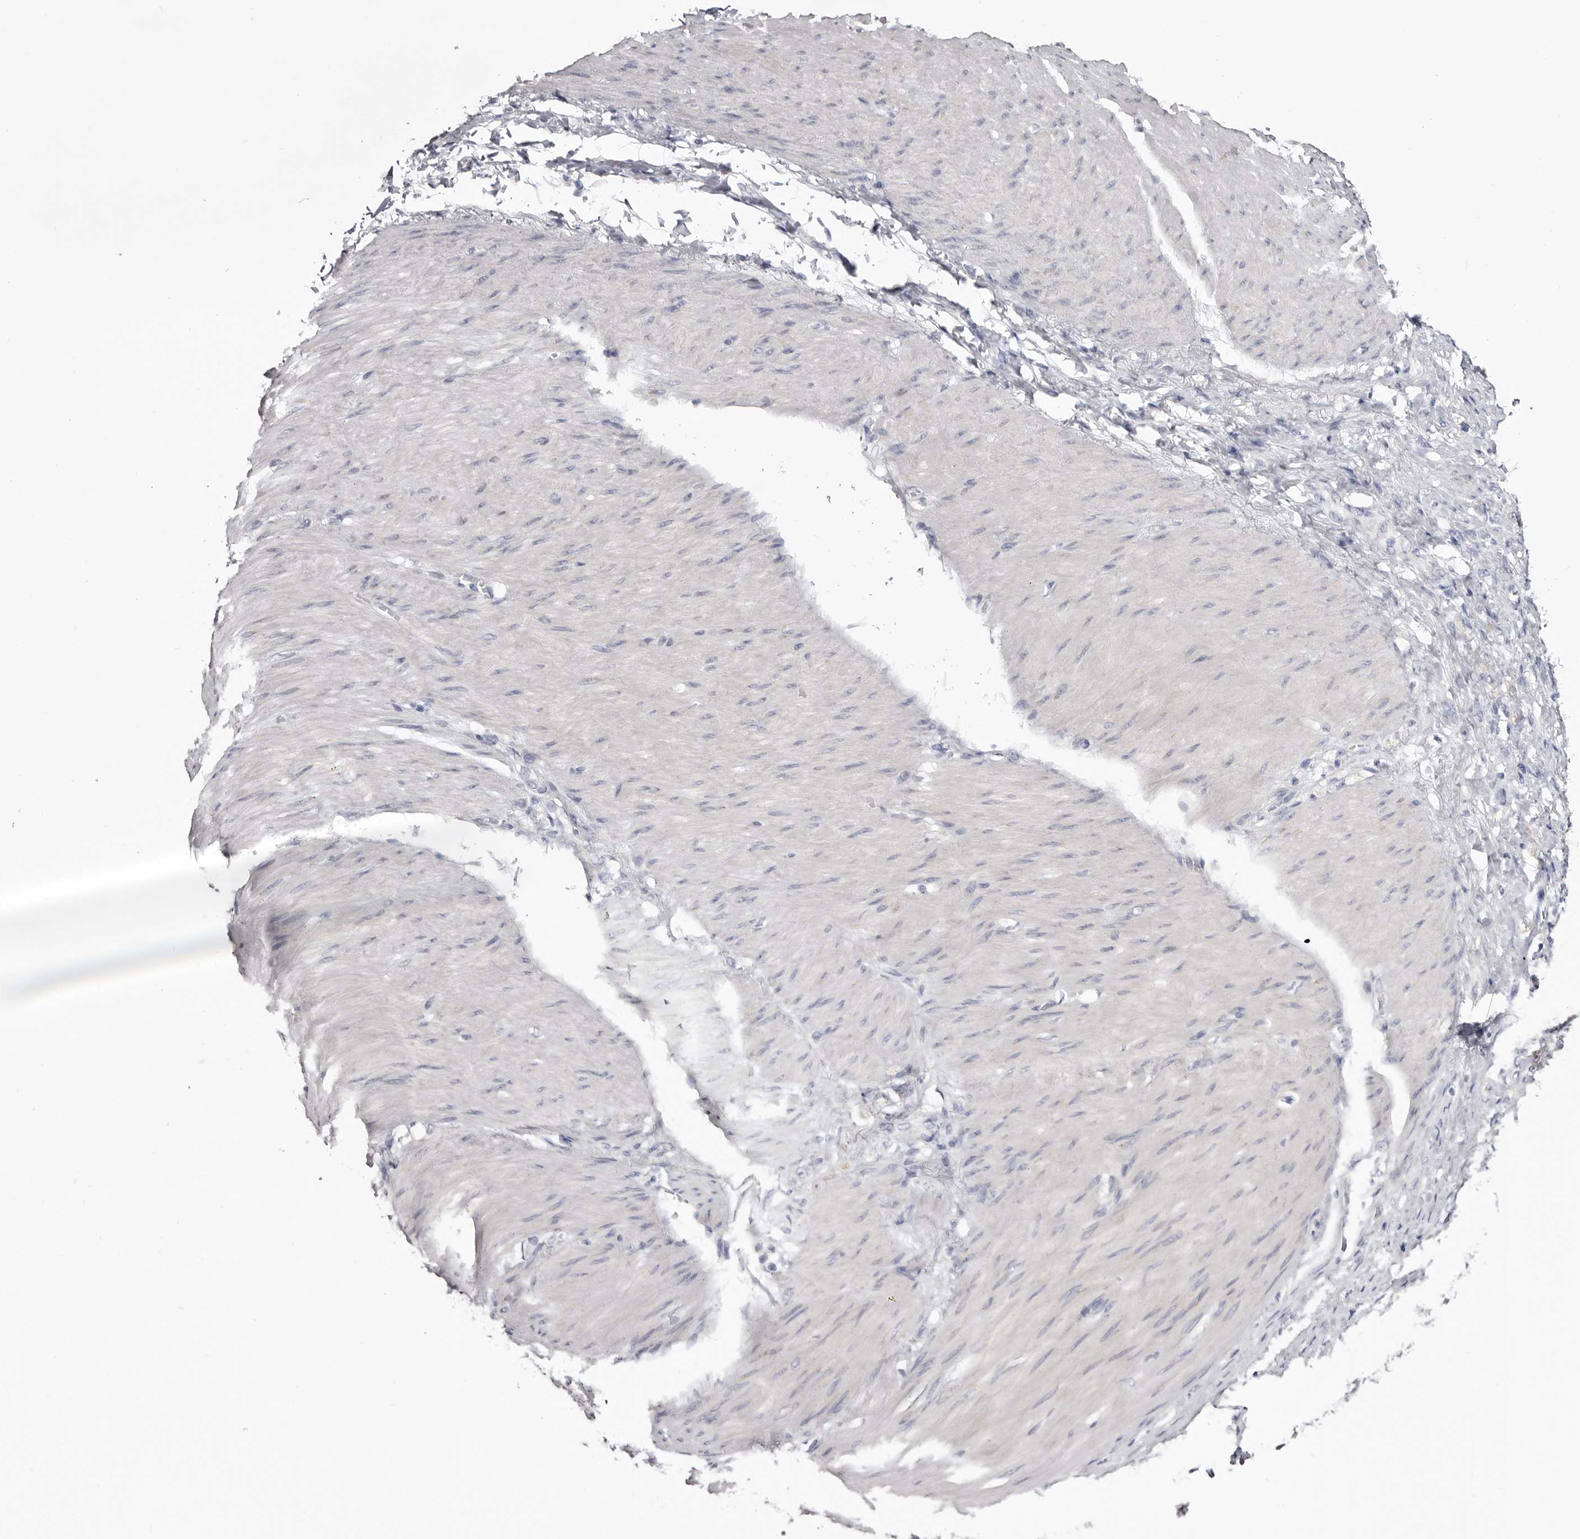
{"staining": {"intensity": "negative", "quantity": "none", "location": "none"}, "tissue": "stomach cancer", "cell_type": "Tumor cells", "image_type": "cancer", "snomed": [{"axis": "morphology", "description": "Normal tissue, NOS"}, {"axis": "morphology", "description": "Adenocarcinoma, NOS"}, {"axis": "topography", "description": "Stomach"}], "caption": "This is a photomicrograph of immunohistochemistry staining of stomach adenocarcinoma, which shows no positivity in tumor cells.", "gene": "CASQ1", "patient": {"sex": "male", "age": 82}}